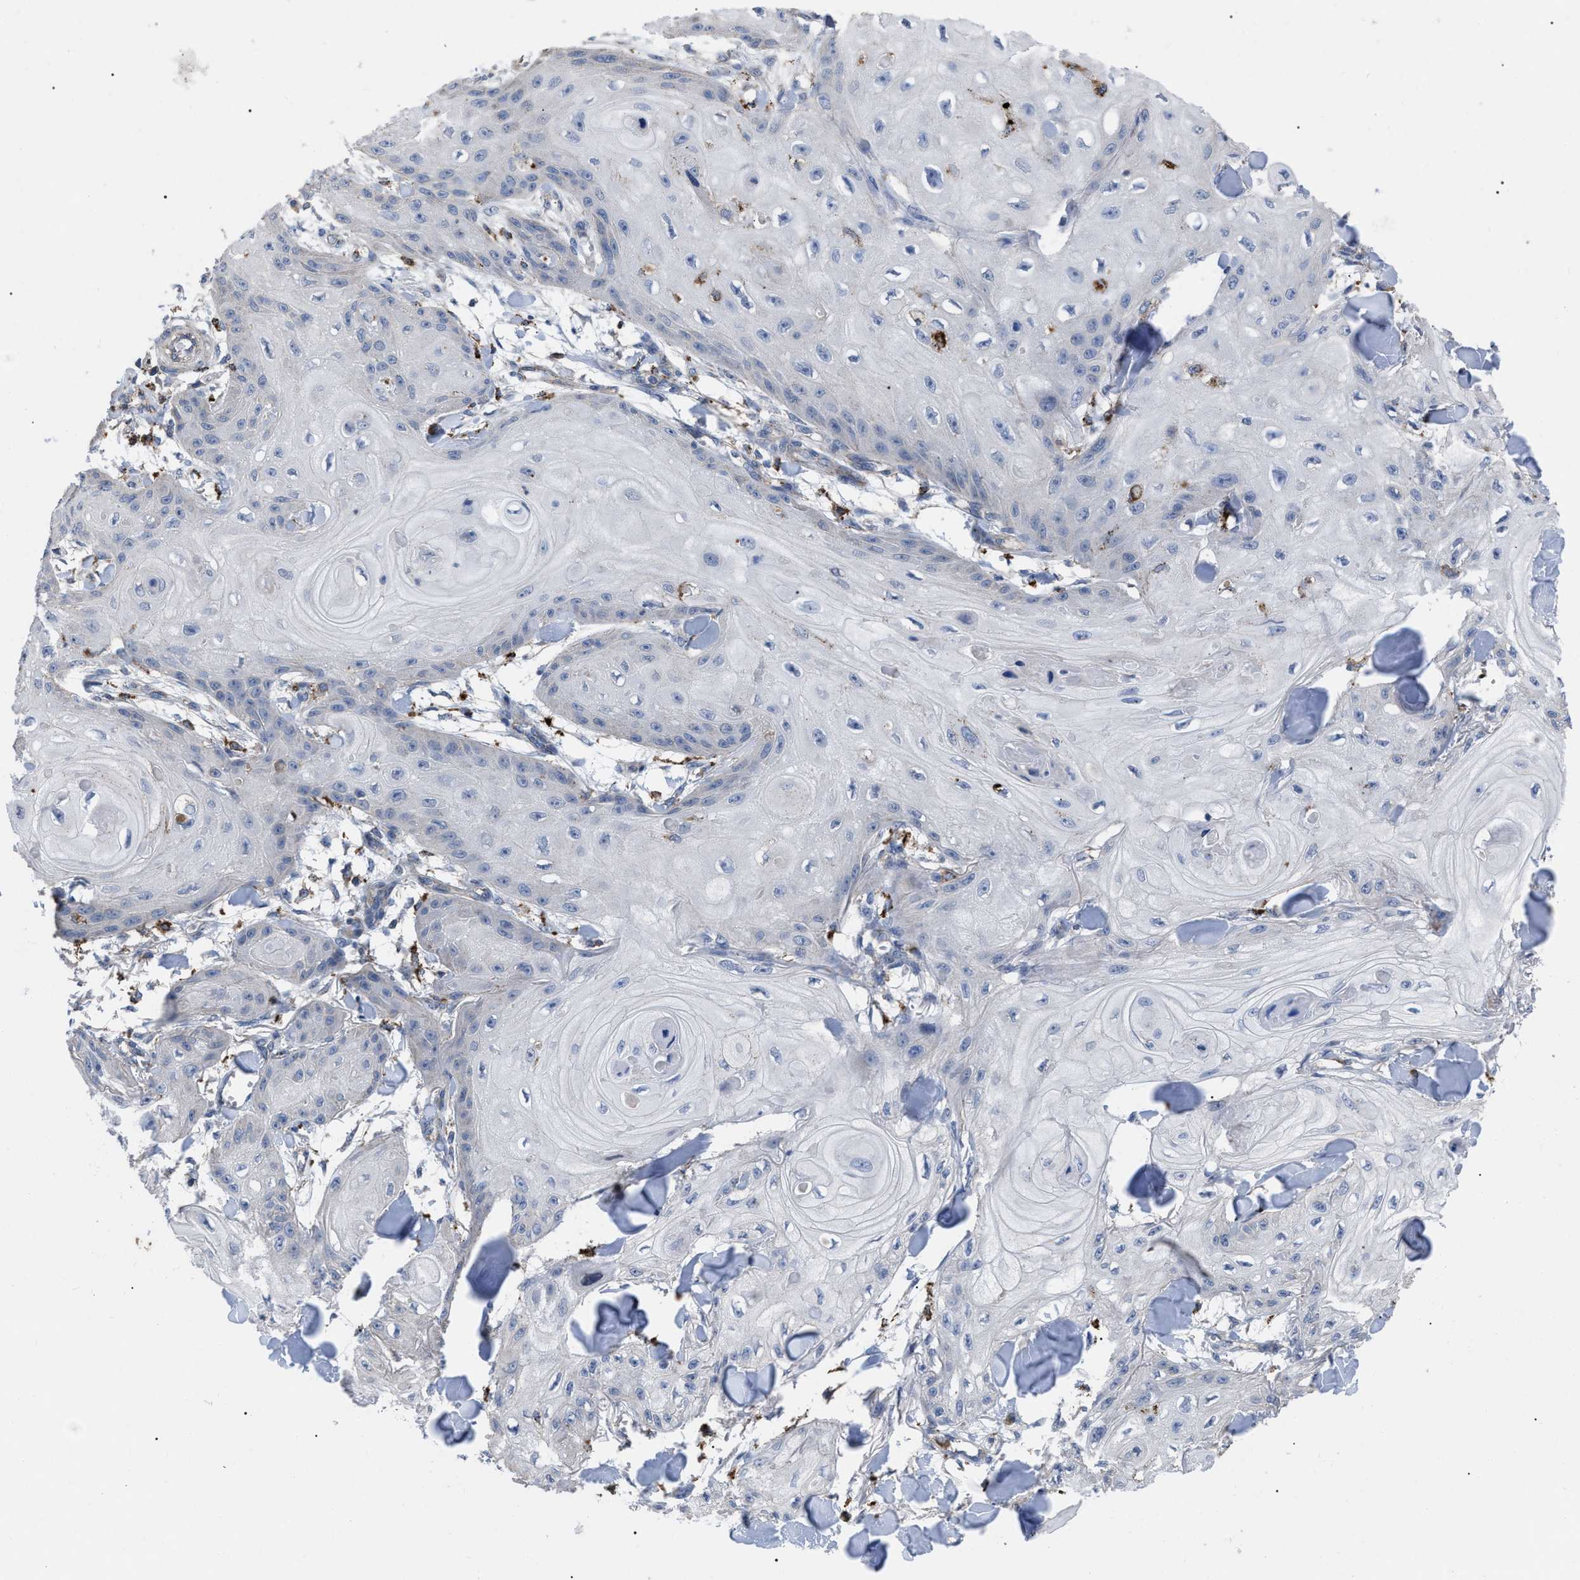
{"staining": {"intensity": "negative", "quantity": "none", "location": "none"}, "tissue": "skin cancer", "cell_type": "Tumor cells", "image_type": "cancer", "snomed": [{"axis": "morphology", "description": "Squamous cell carcinoma, NOS"}, {"axis": "topography", "description": "Skin"}], "caption": "Immunohistochemistry (IHC) histopathology image of squamous cell carcinoma (skin) stained for a protein (brown), which exhibits no expression in tumor cells.", "gene": "FAM171A2", "patient": {"sex": "male", "age": 74}}